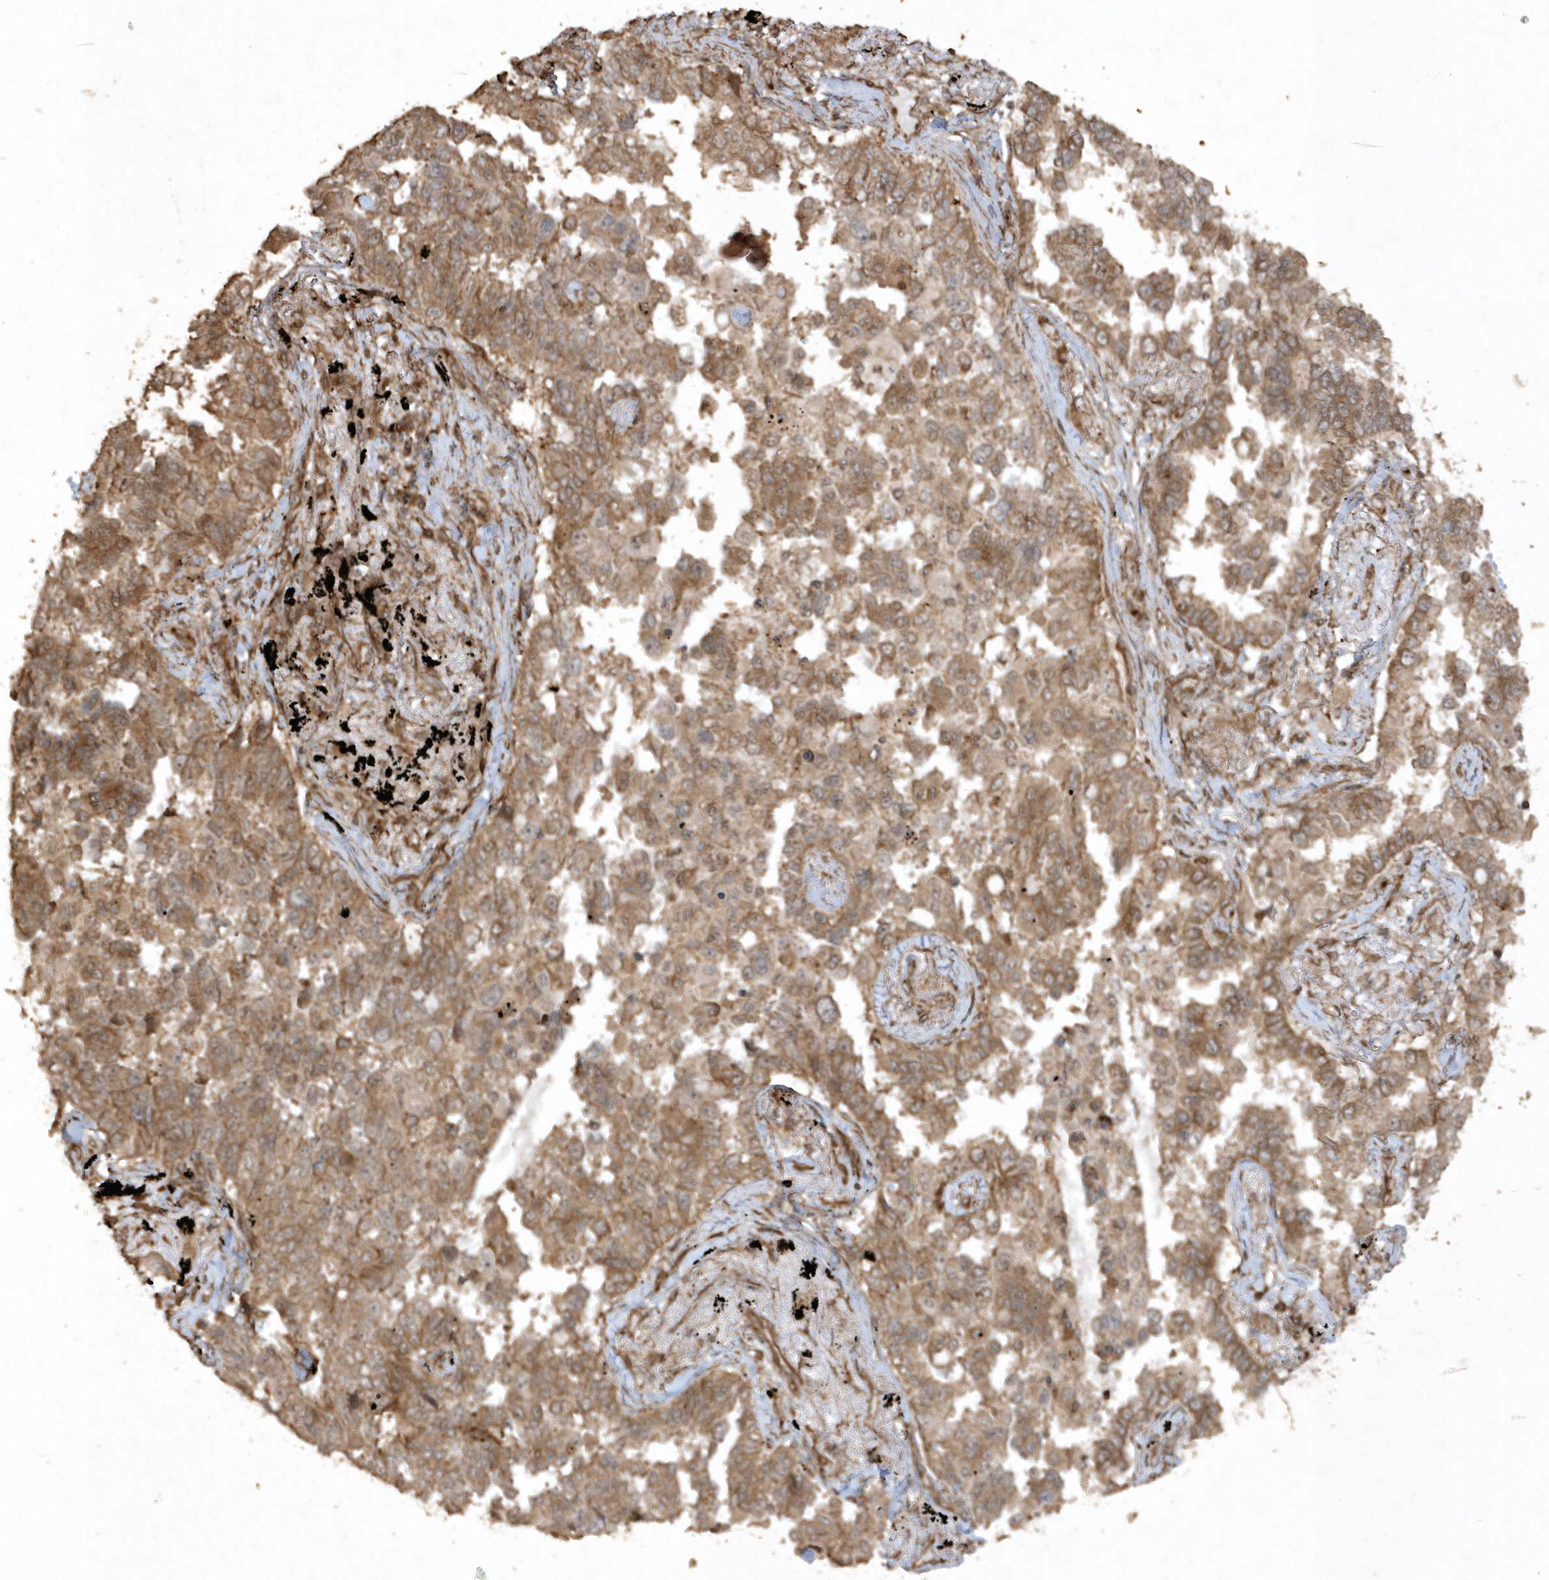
{"staining": {"intensity": "moderate", "quantity": ">75%", "location": "cytoplasmic/membranous"}, "tissue": "lung cancer", "cell_type": "Tumor cells", "image_type": "cancer", "snomed": [{"axis": "morphology", "description": "Adenocarcinoma, NOS"}, {"axis": "topography", "description": "Lung"}], "caption": "A medium amount of moderate cytoplasmic/membranous positivity is appreciated in approximately >75% of tumor cells in lung adenocarcinoma tissue. (IHC, brightfield microscopy, high magnification).", "gene": "AVPI1", "patient": {"sex": "female", "age": 67}}